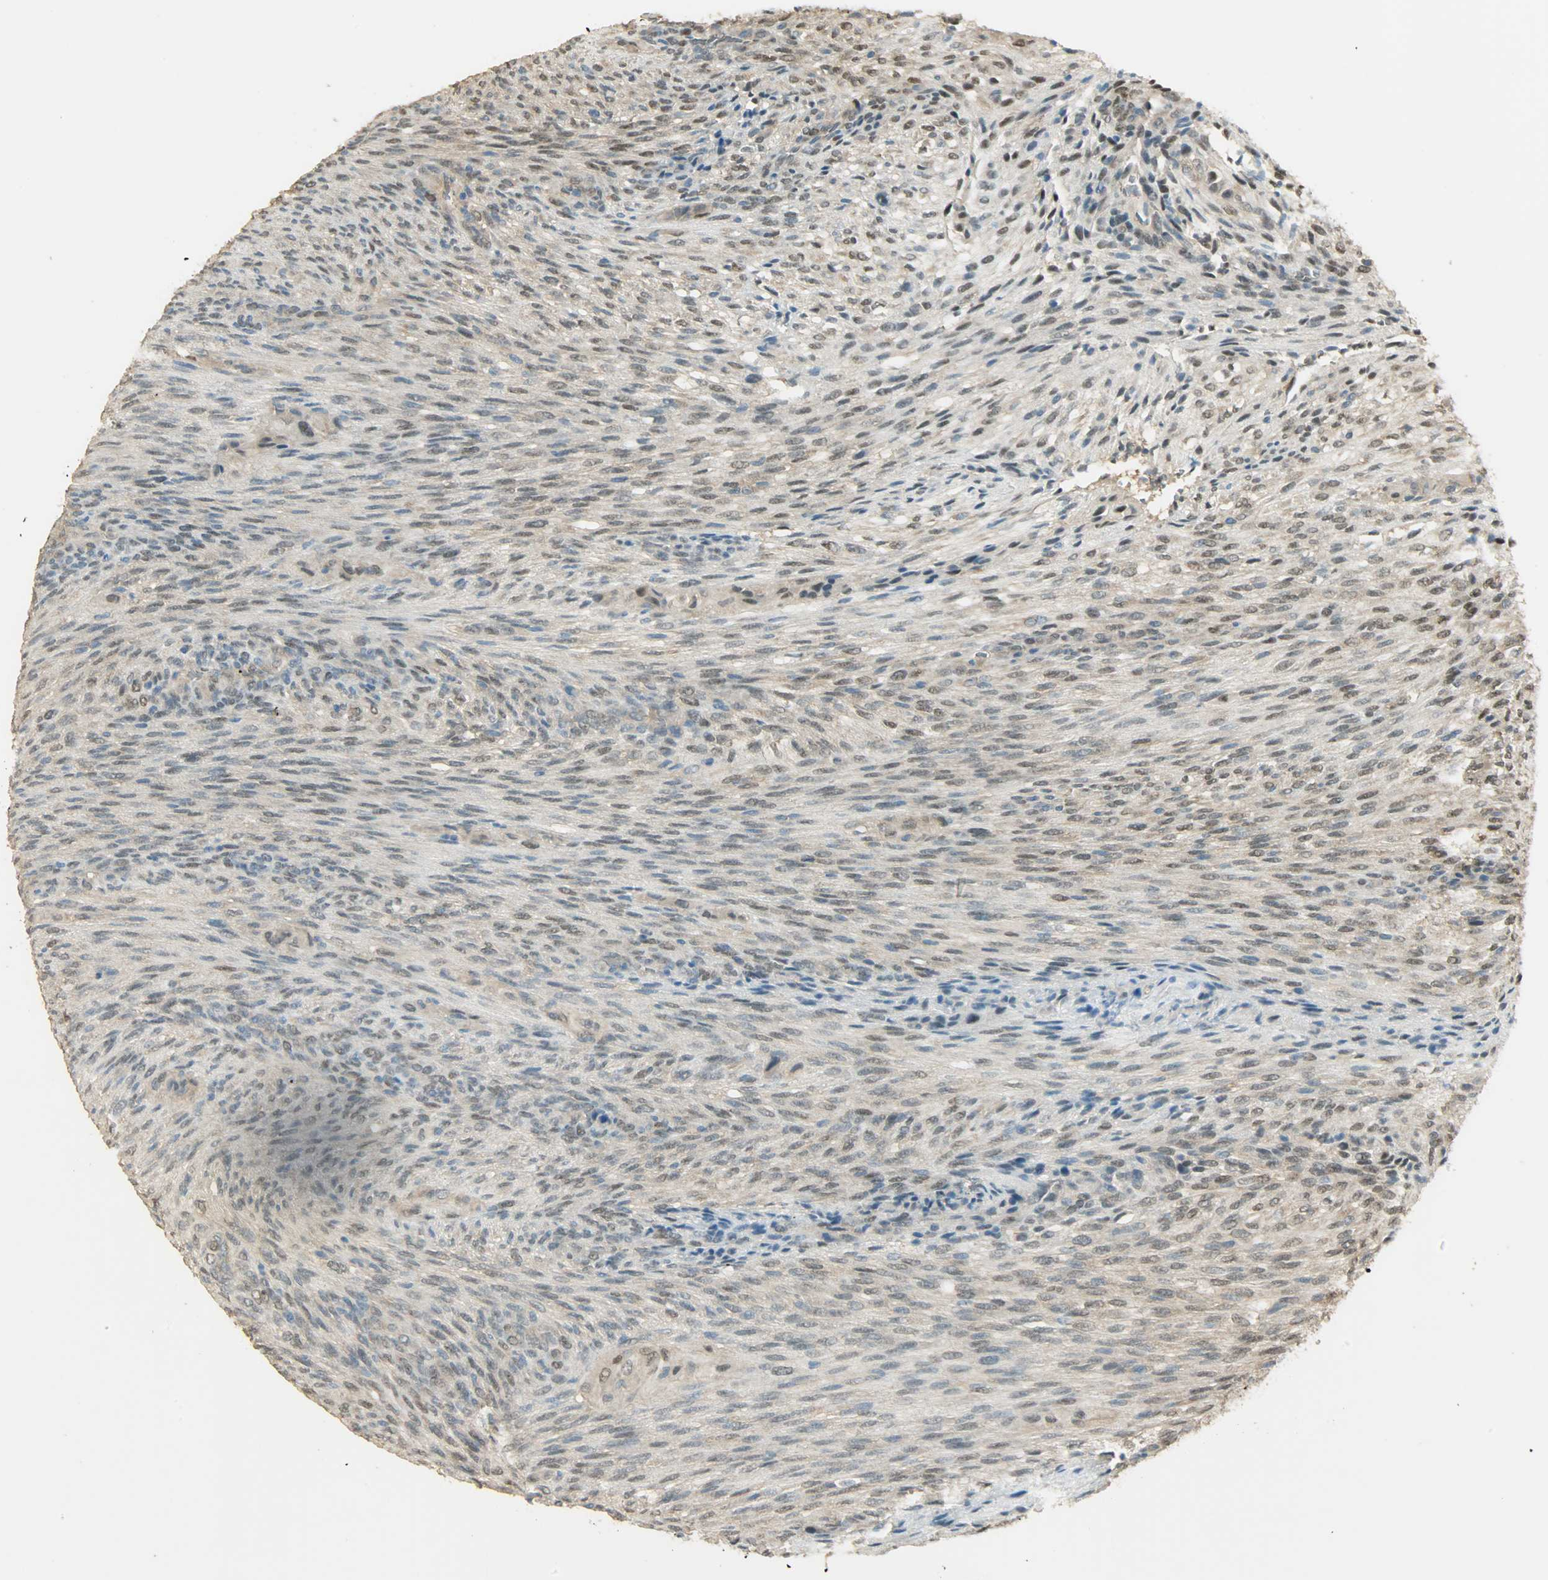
{"staining": {"intensity": "moderate", "quantity": ">75%", "location": "nuclear"}, "tissue": "glioma", "cell_type": "Tumor cells", "image_type": "cancer", "snomed": [{"axis": "morphology", "description": "Glioma, malignant, High grade"}, {"axis": "topography", "description": "Cerebral cortex"}], "caption": "Immunohistochemistry histopathology image of malignant glioma (high-grade) stained for a protein (brown), which exhibits medium levels of moderate nuclear positivity in approximately >75% of tumor cells.", "gene": "PRMT5", "patient": {"sex": "female", "age": 55}}